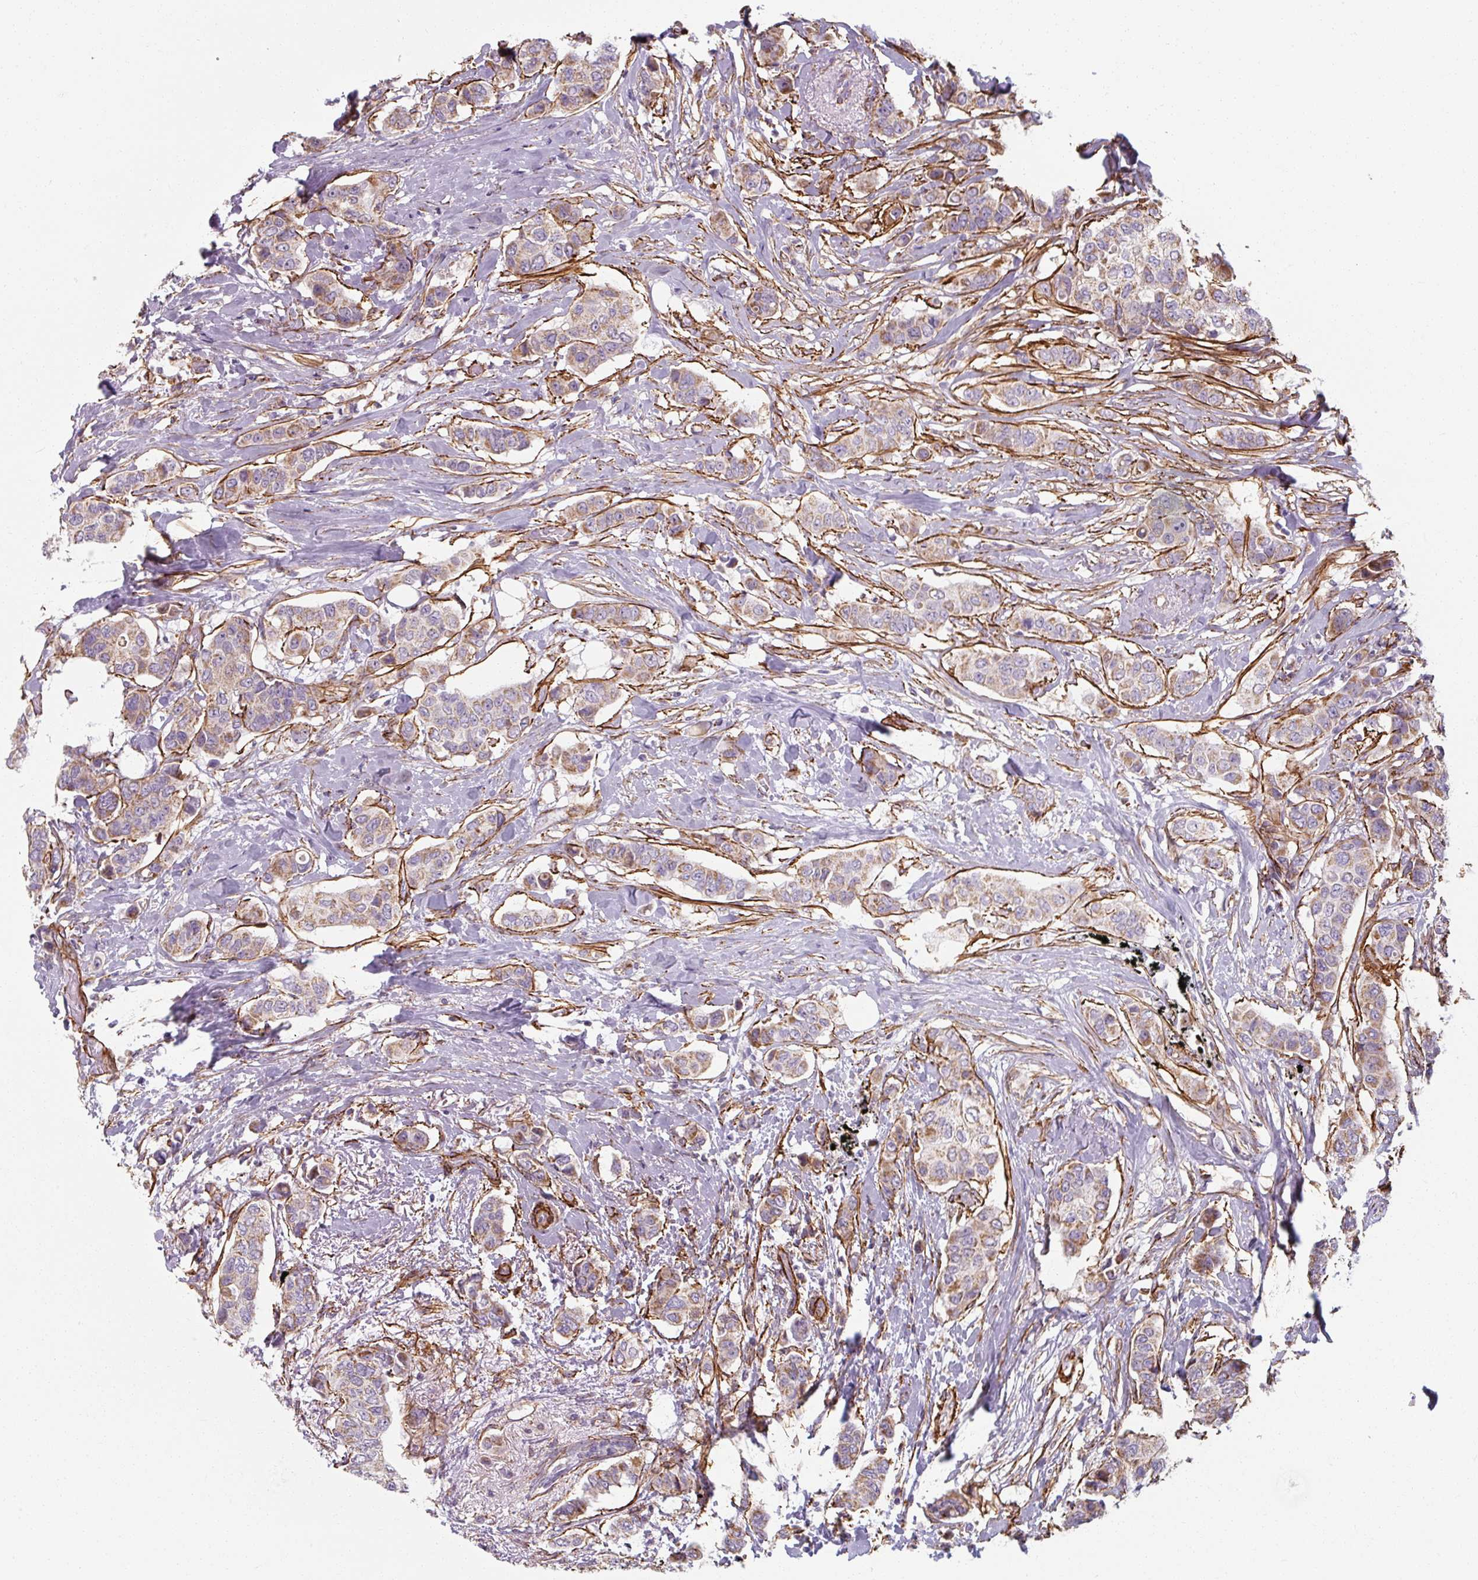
{"staining": {"intensity": "weak", "quantity": "<25%", "location": "cytoplasmic/membranous"}, "tissue": "breast cancer", "cell_type": "Tumor cells", "image_type": "cancer", "snomed": [{"axis": "morphology", "description": "Lobular carcinoma"}, {"axis": "topography", "description": "Breast"}], "caption": "The histopathology image demonstrates no staining of tumor cells in lobular carcinoma (breast). (DAB (3,3'-diaminobenzidine) immunohistochemistry (IHC) with hematoxylin counter stain).", "gene": "MRPS5", "patient": {"sex": "female", "age": 51}}